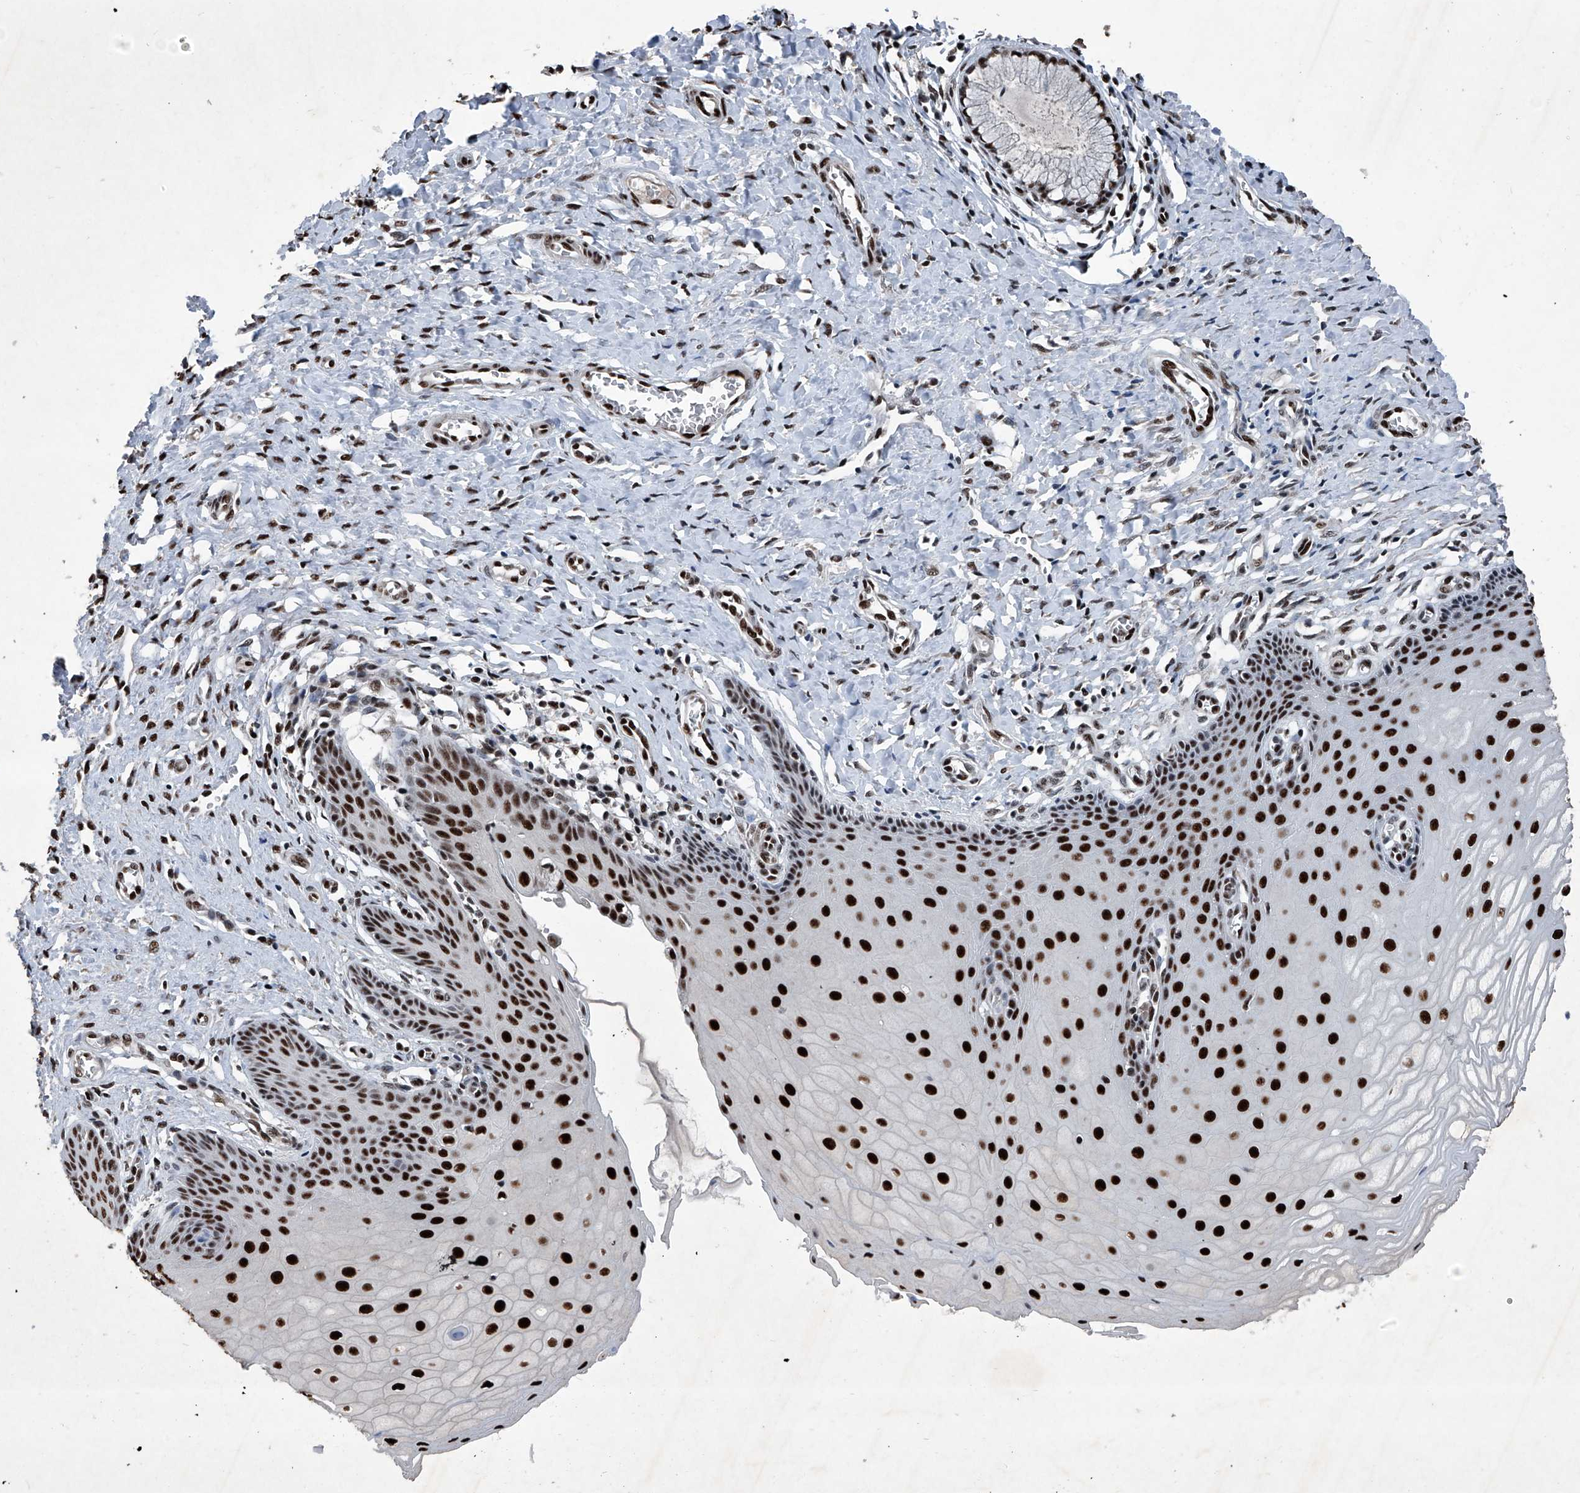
{"staining": {"intensity": "strong", "quantity": ">75%", "location": "nuclear"}, "tissue": "cervix", "cell_type": "Glandular cells", "image_type": "normal", "snomed": [{"axis": "morphology", "description": "Normal tissue, NOS"}, {"axis": "topography", "description": "Cervix"}], "caption": "This photomicrograph displays immunohistochemistry staining of unremarkable cervix, with high strong nuclear expression in approximately >75% of glandular cells.", "gene": "DDX39B", "patient": {"sex": "female", "age": 55}}